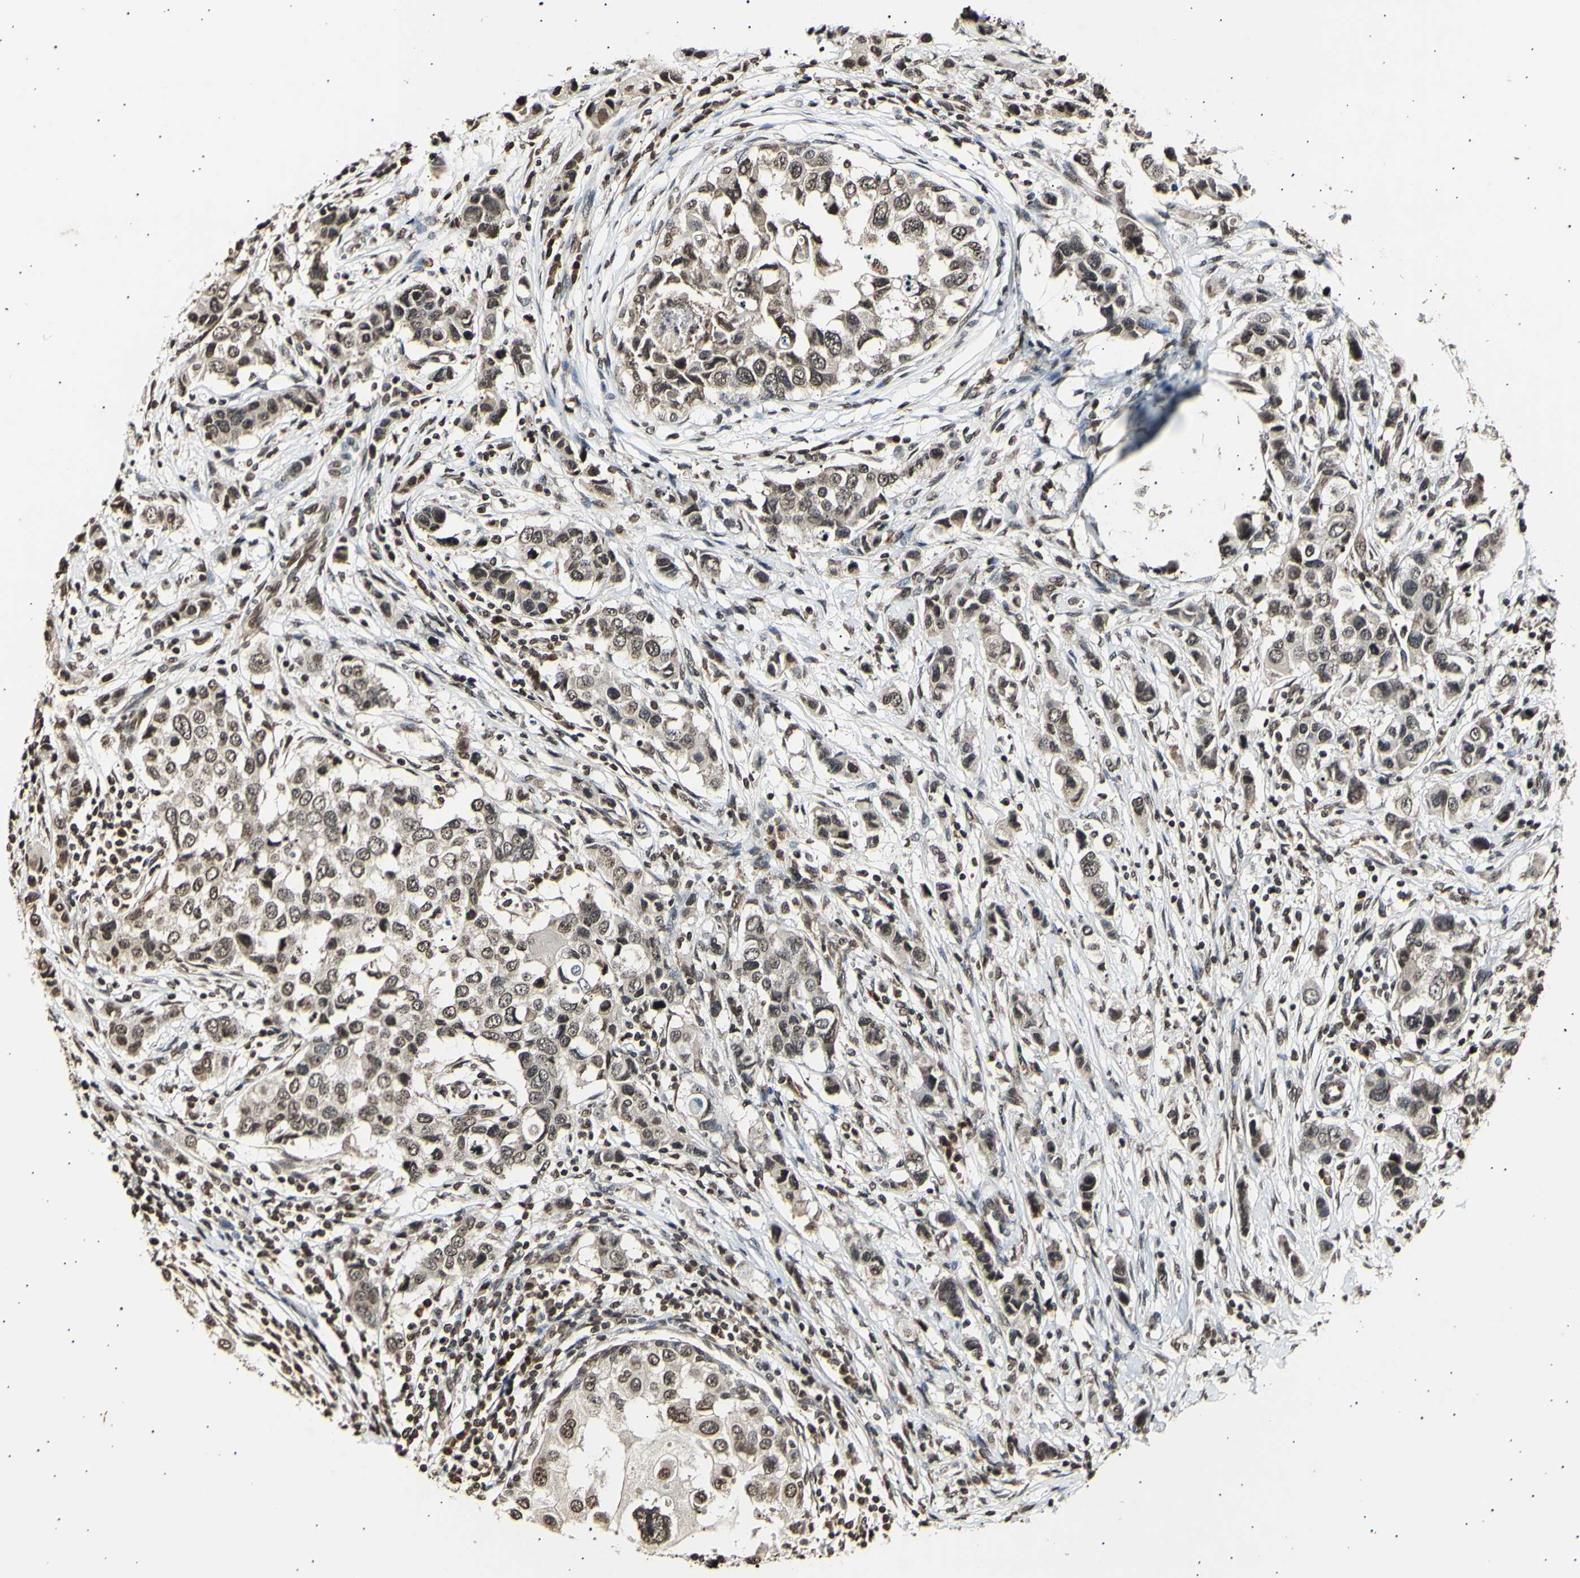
{"staining": {"intensity": "moderate", "quantity": ">75%", "location": "cytoplasmic/membranous,nuclear"}, "tissue": "breast cancer", "cell_type": "Tumor cells", "image_type": "cancer", "snomed": [{"axis": "morphology", "description": "Normal tissue, NOS"}, {"axis": "morphology", "description": "Duct carcinoma"}, {"axis": "topography", "description": "Breast"}], "caption": "The immunohistochemical stain shows moderate cytoplasmic/membranous and nuclear staining in tumor cells of infiltrating ductal carcinoma (breast) tissue. (DAB (3,3'-diaminobenzidine) IHC with brightfield microscopy, high magnification).", "gene": "ANAPC7", "patient": {"sex": "female", "age": 50}}